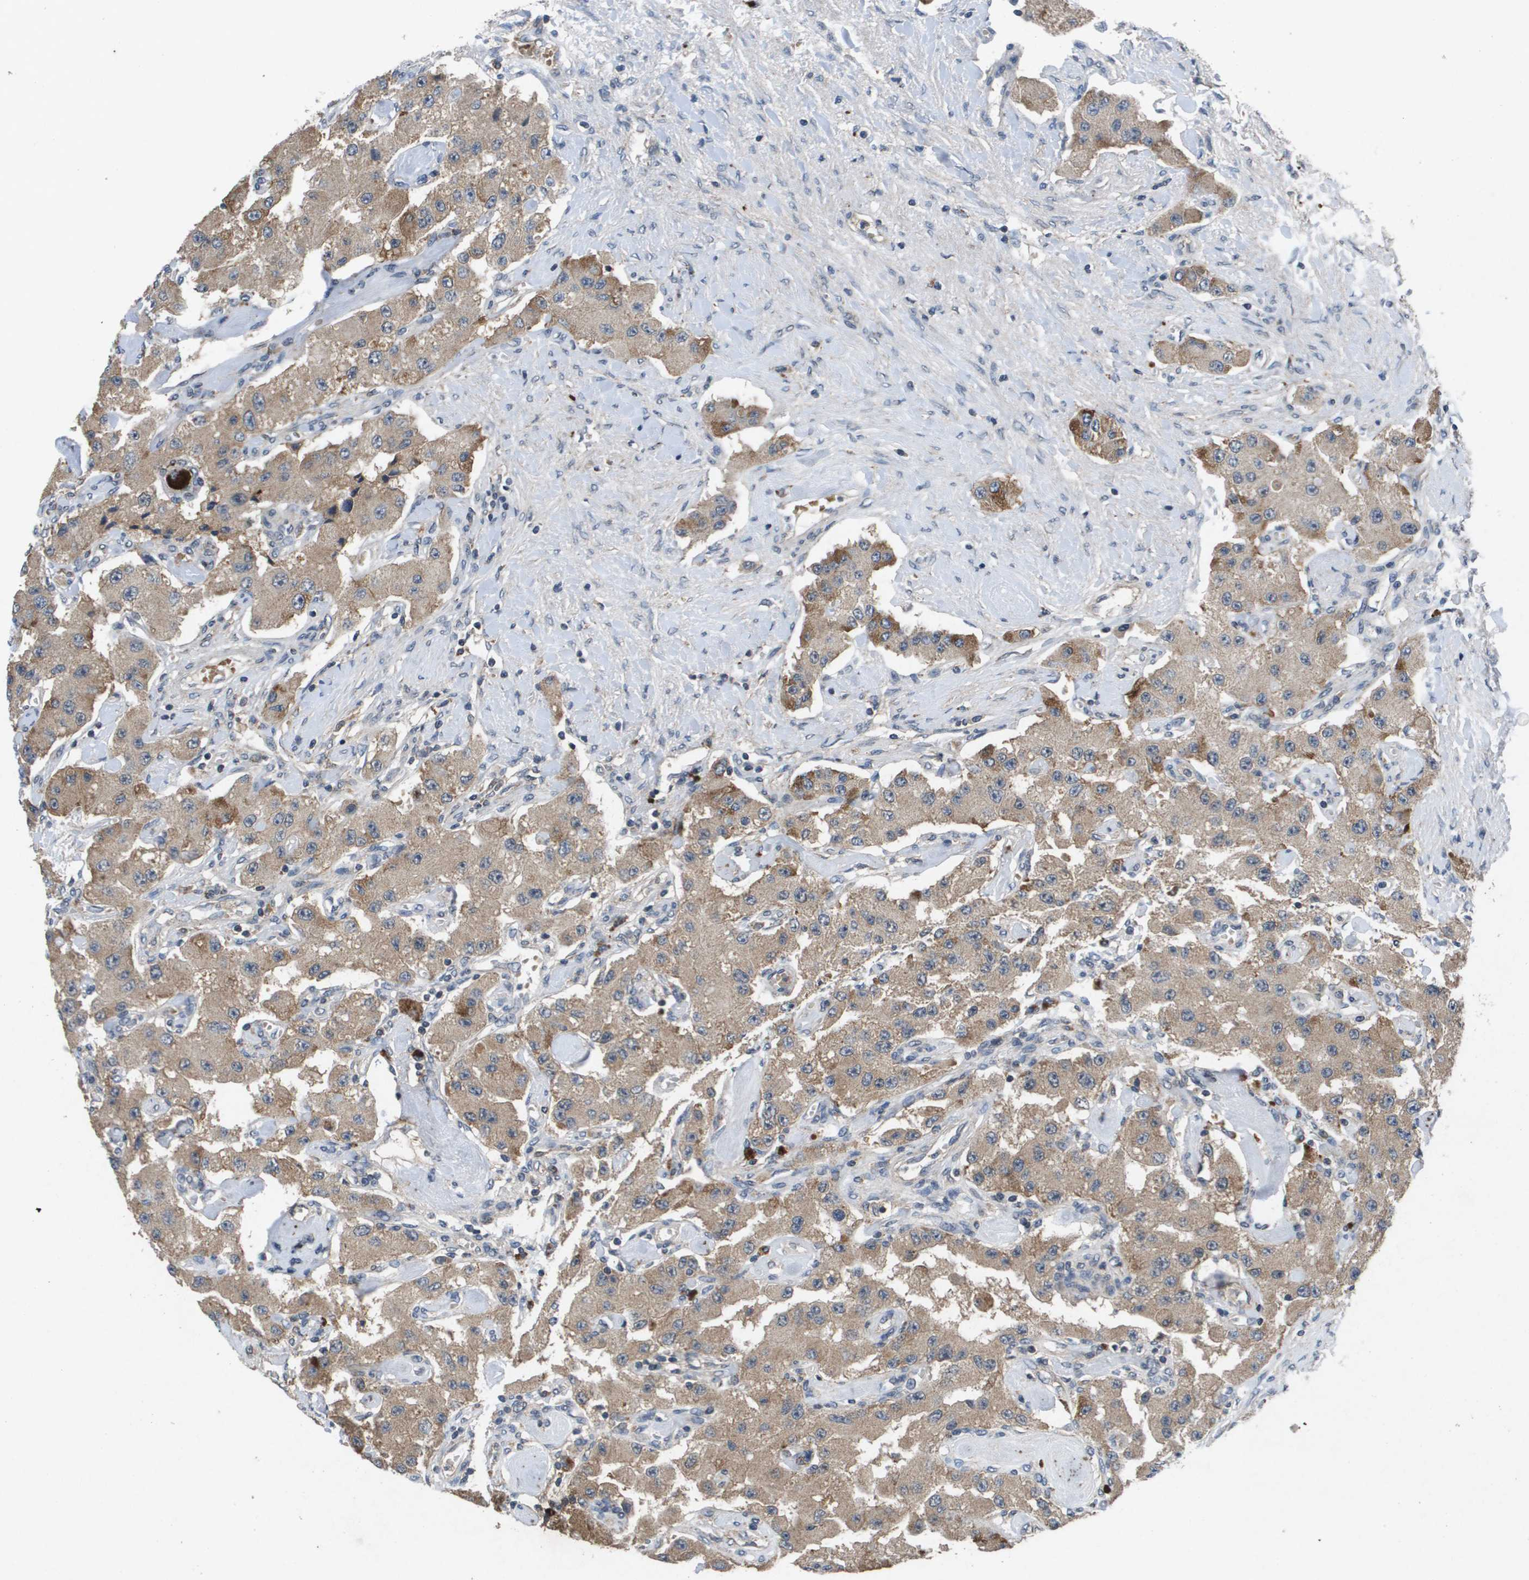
{"staining": {"intensity": "moderate", "quantity": ">75%", "location": "cytoplasmic/membranous"}, "tissue": "carcinoid", "cell_type": "Tumor cells", "image_type": "cancer", "snomed": [{"axis": "morphology", "description": "Carcinoid, malignant, NOS"}, {"axis": "topography", "description": "Pancreas"}], "caption": "Tumor cells show medium levels of moderate cytoplasmic/membranous positivity in about >75% of cells in carcinoid (malignant).", "gene": "PROC", "patient": {"sex": "male", "age": 41}}